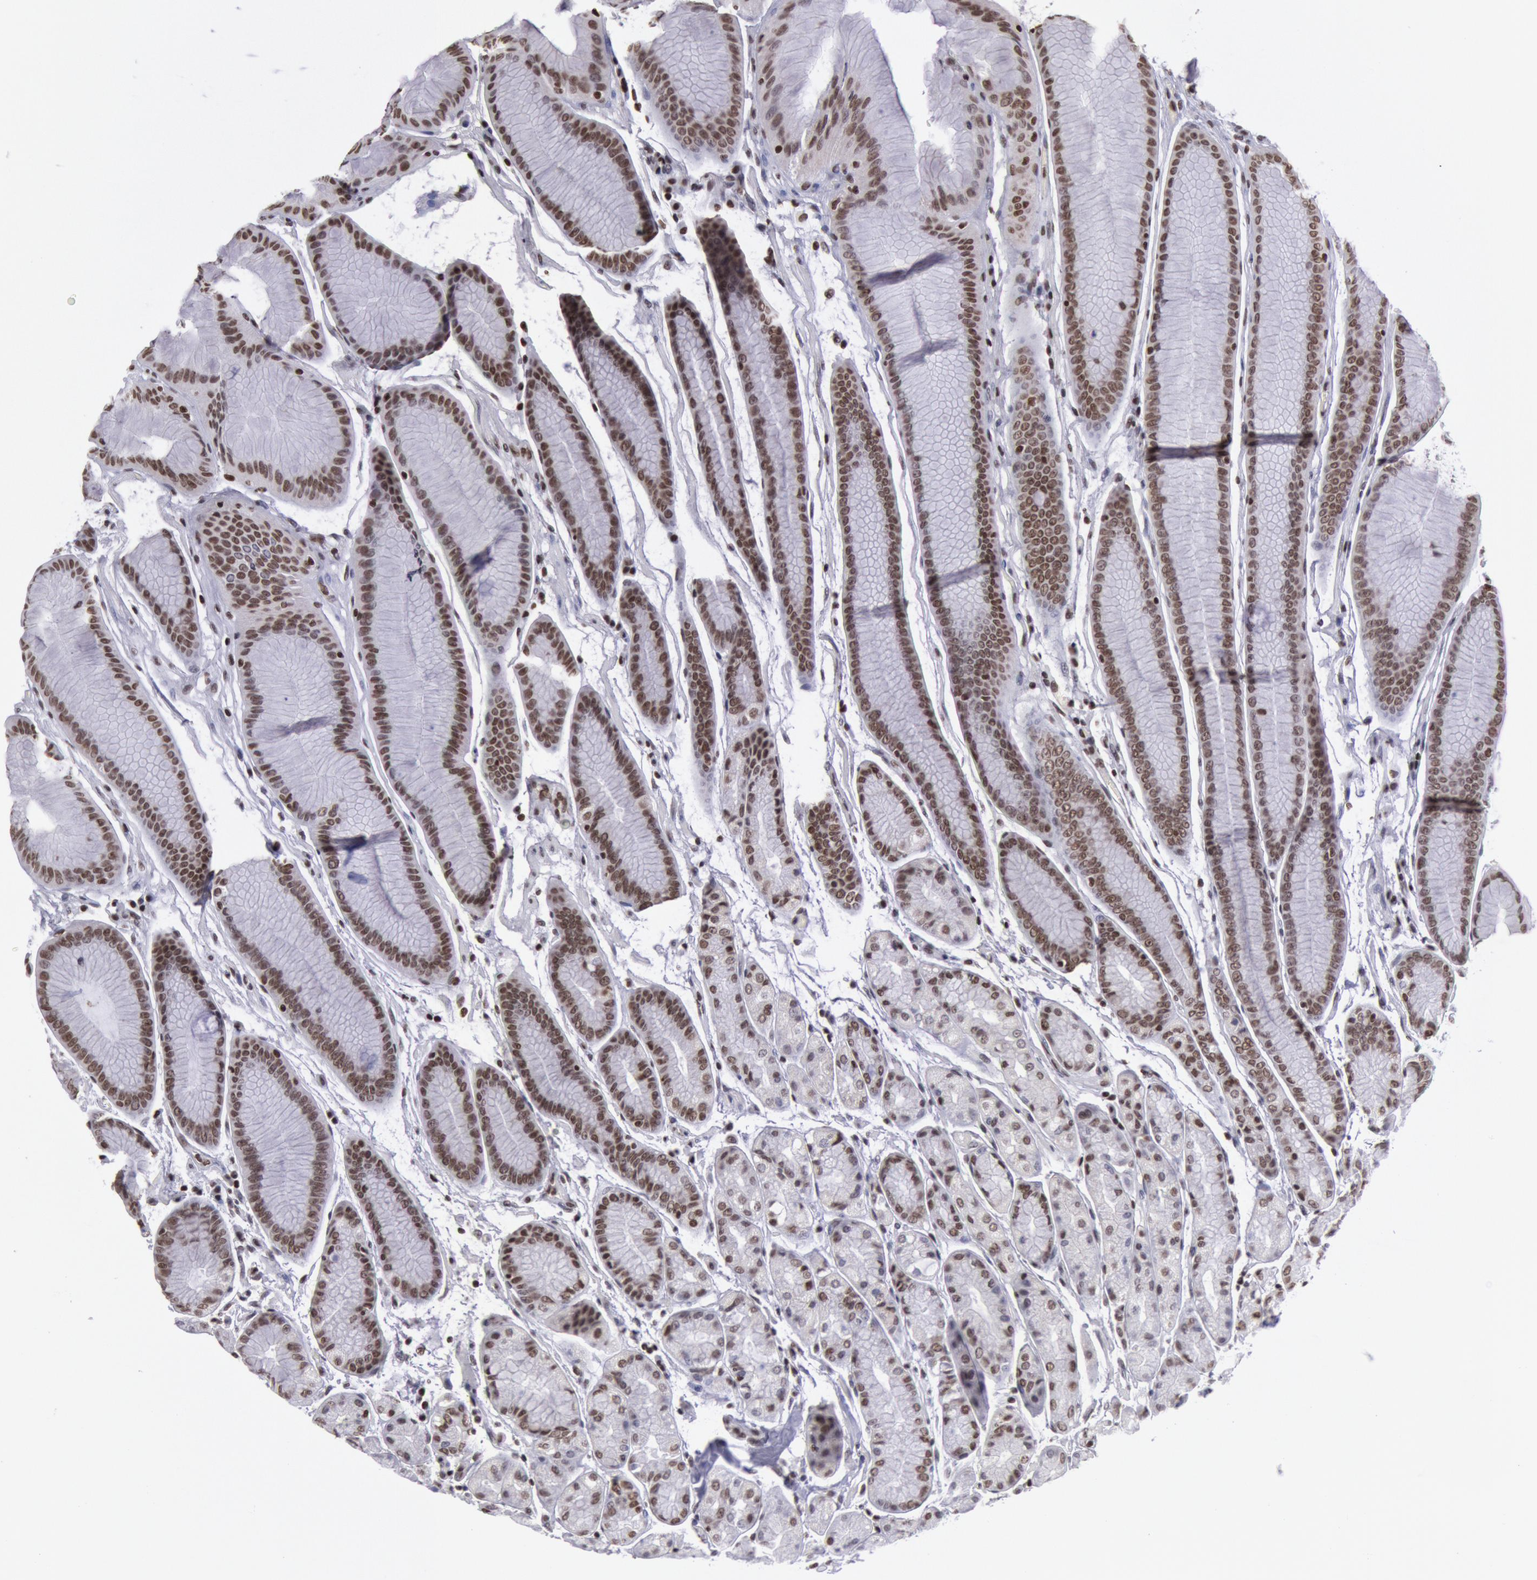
{"staining": {"intensity": "moderate", "quantity": ">75%", "location": "nuclear"}, "tissue": "stomach", "cell_type": "Glandular cells", "image_type": "normal", "snomed": [{"axis": "morphology", "description": "Normal tissue, NOS"}, {"axis": "topography", "description": "Stomach, upper"}], "caption": "Immunohistochemical staining of benign stomach reveals >75% levels of moderate nuclear protein positivity in about >75% of glandular cells.", "gene": "NKAP", "patient": {"sex": "male", "age": 72}}